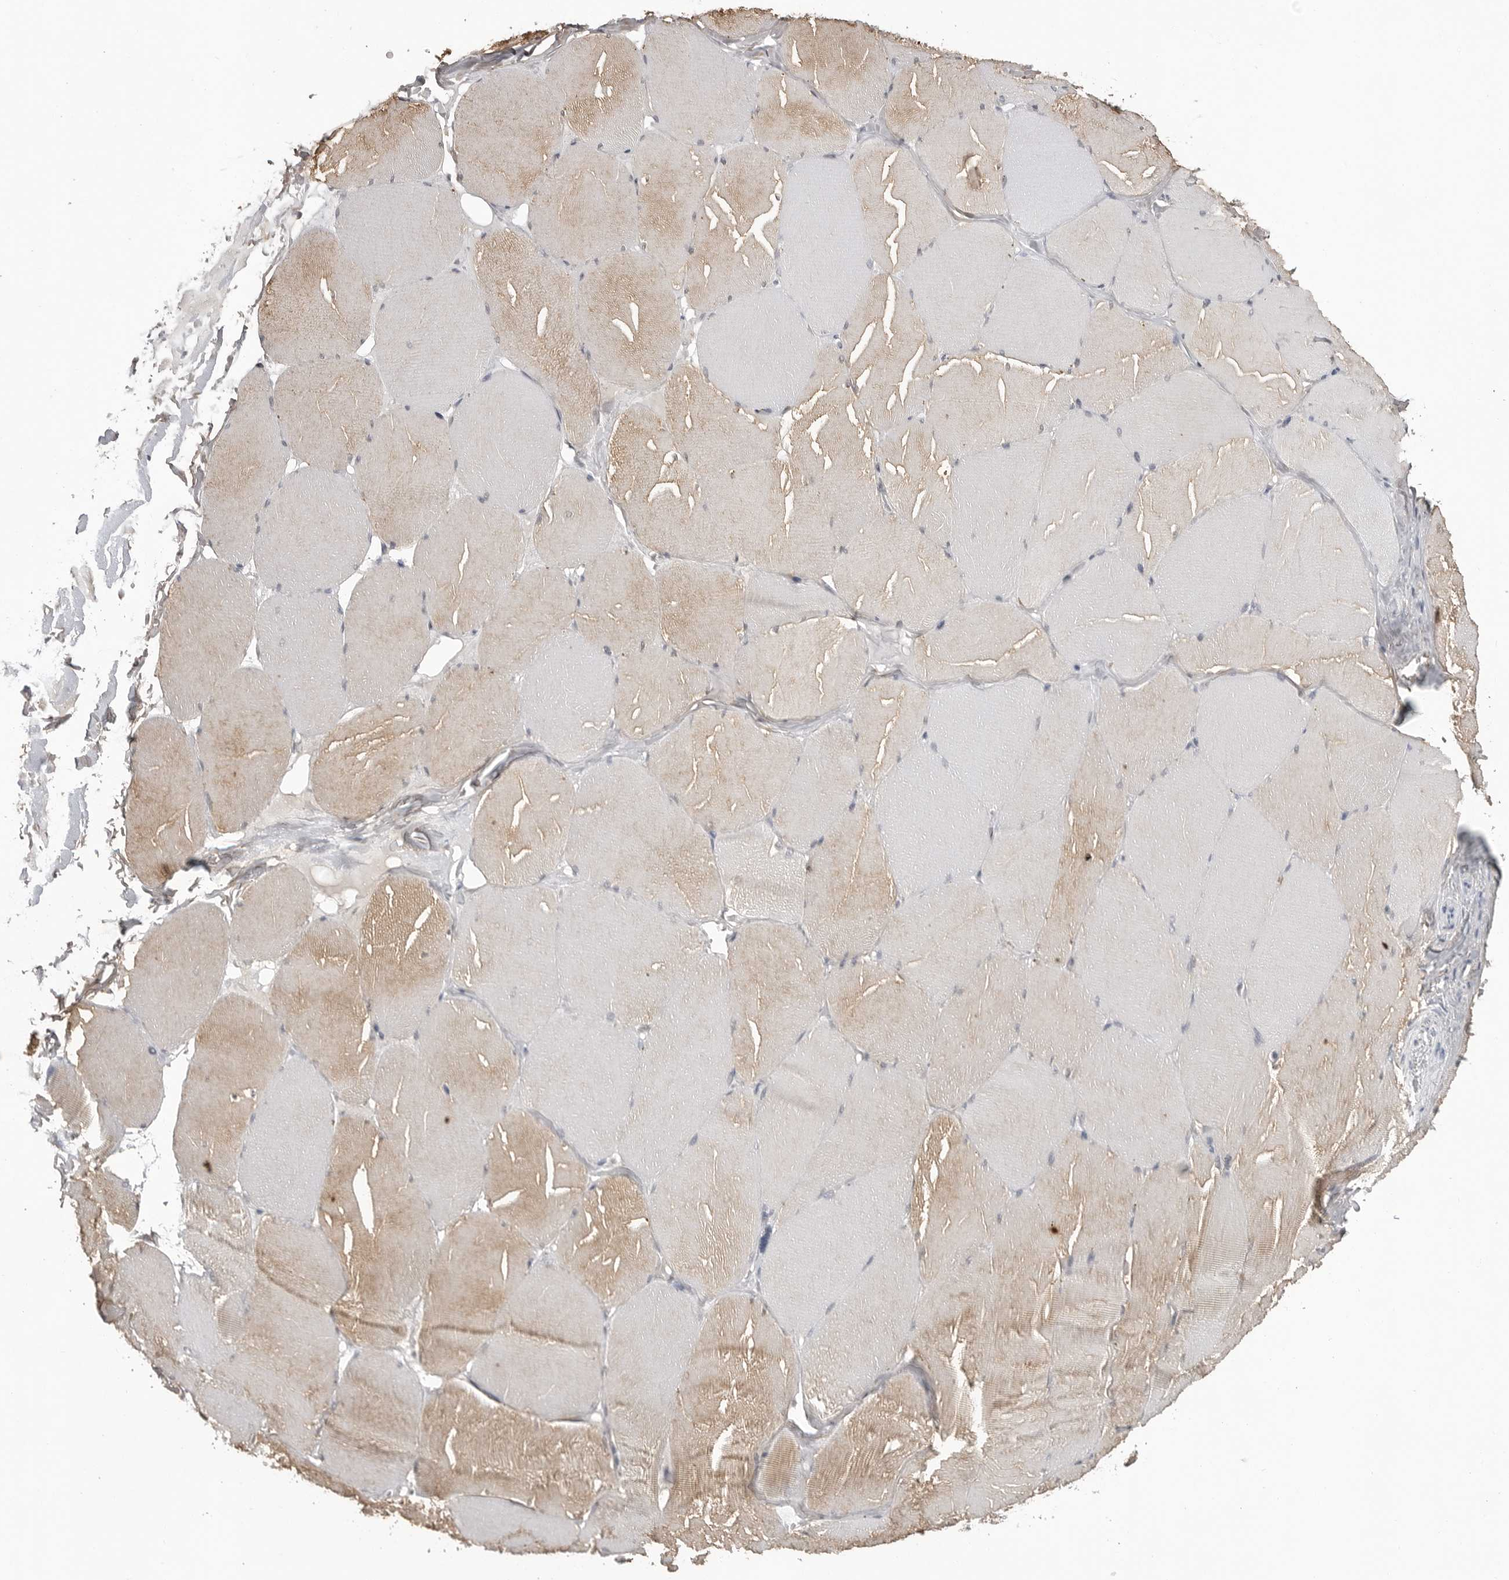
{"staining": {"intensity": "weak", "quantity": "25%-75%", "location": "cytoplasmic/membranous"}, "tissue": "skeletal muscle", "cell_type": "Myocytes", "image_type": "normal", "snomed": [{"axis": "morphology", "description": "Normal tissue, NOS"}, {"axis": "topography", "description": "Skin"}, {"axis": "topography", "description": "Skeletal muscle"}], "caption": "This image exhibits immunohistochemistry (IHC) staining of unremarkable skeletal muscle, with low weak cytoplasmic/membranous expression in approximately 25%-75% of myocytes.", "gene": "RRM1", "patient": {"sex": "male", "age": 83}}